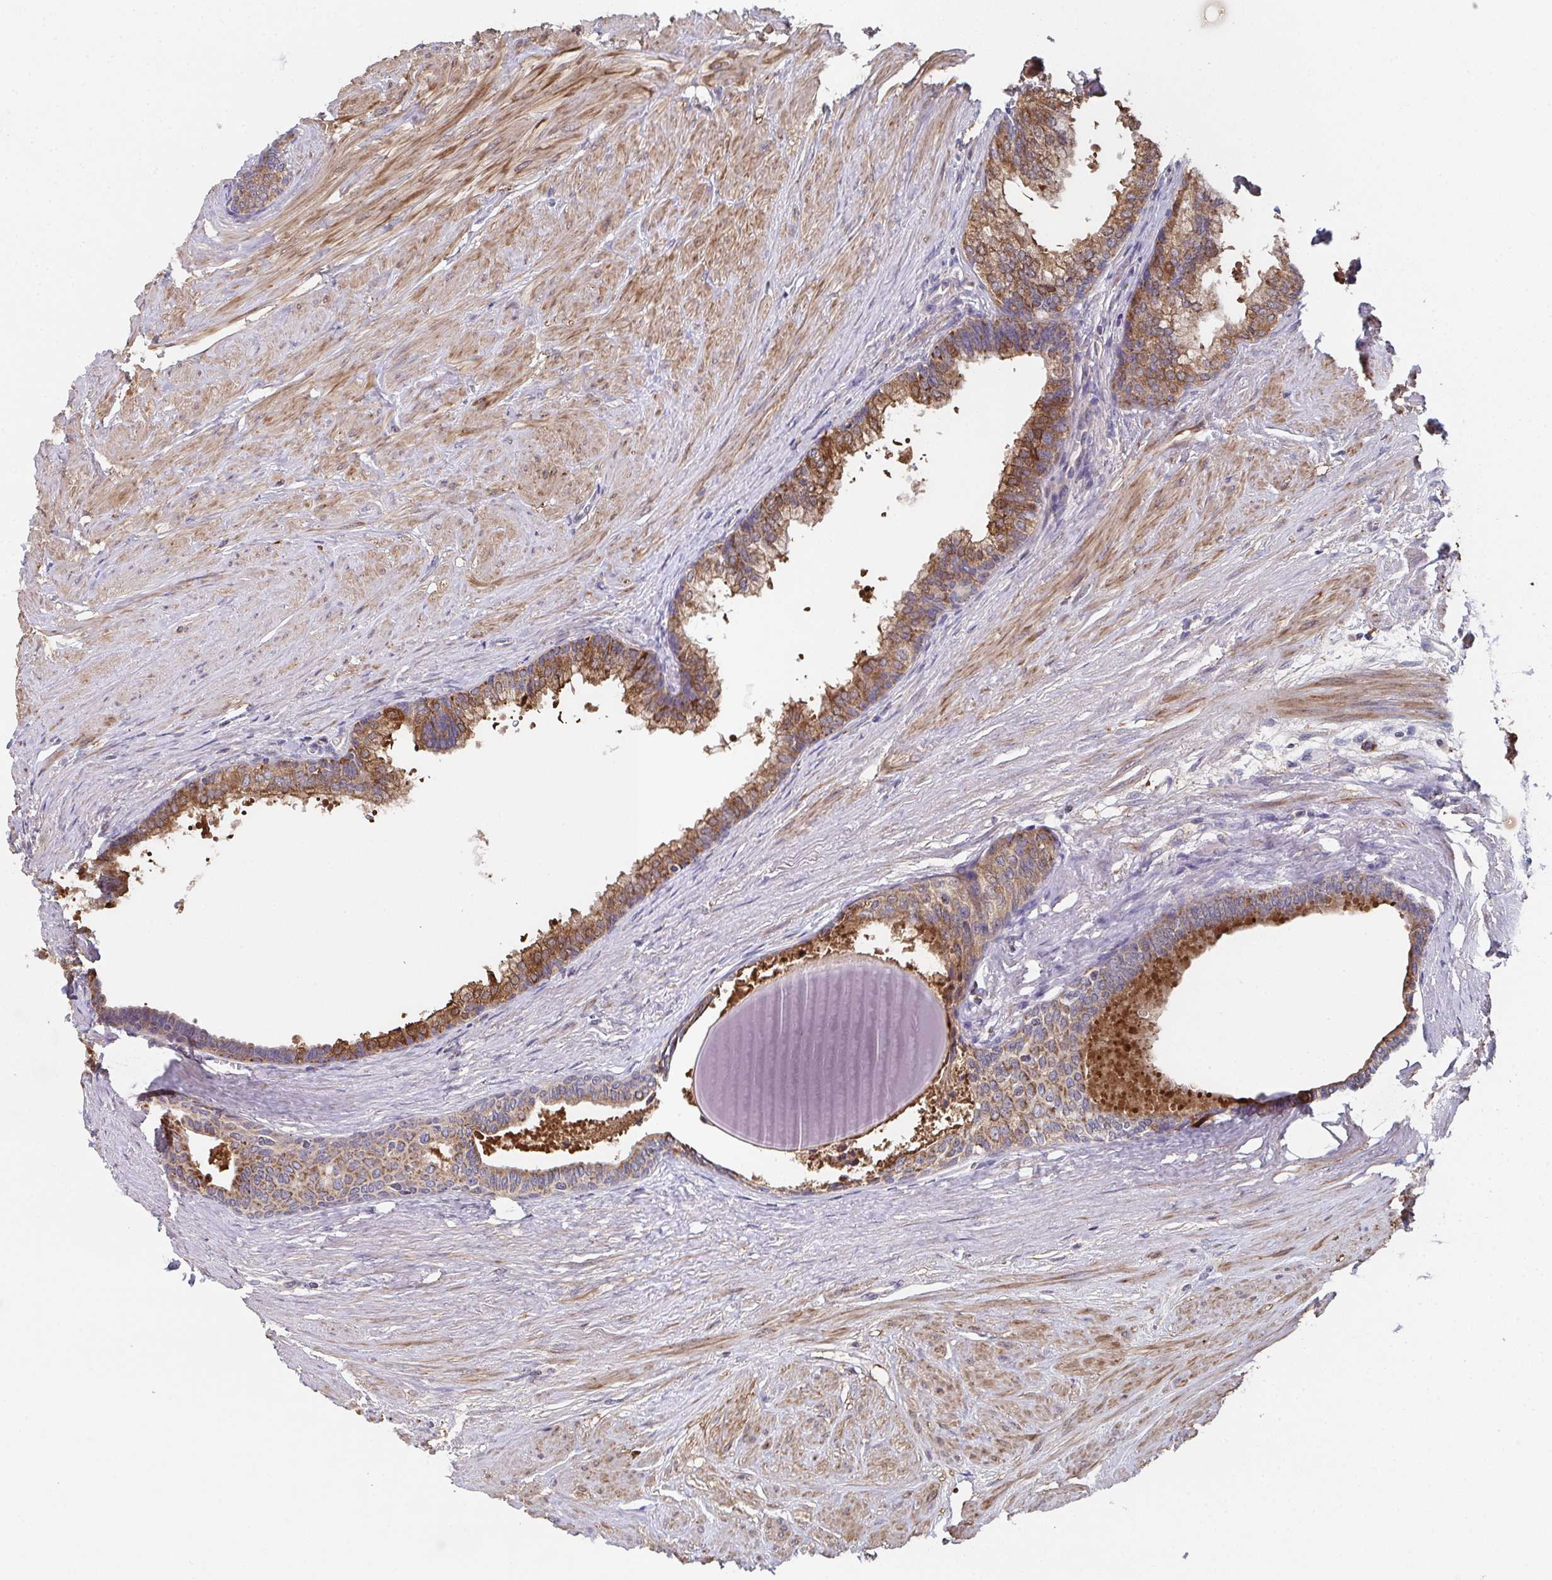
{"staining": {"intensity": "moderate", "quantity": ">75%", "location": "cytoplasmic/membranous"}, "tissue": "prostate", "cell_type": "Glandular cells", "image_type": "normal", "snomed": [{"axis": "morphology", "description": "Normal tissue, NOS"}, {"axis": "topography", "description": "Prostate"}, {"axis": "topography", "description": "Peripheral nerve tissue"}], "caption": "Immunohistochemistry (DAB (3,3'-diaminobenzidine)) staining of normal prostate demonstrates moderate cytoplasmic/membranous protein expression in about >75% of glandular cells. (Stains: DAB (3,3'-diaminobenzidine) in brown, nuclei in blue, Microscopy: brightfield microscopy at high magnification).", "gene": "MT", "patient": {"sex": "male", "age": 55}}